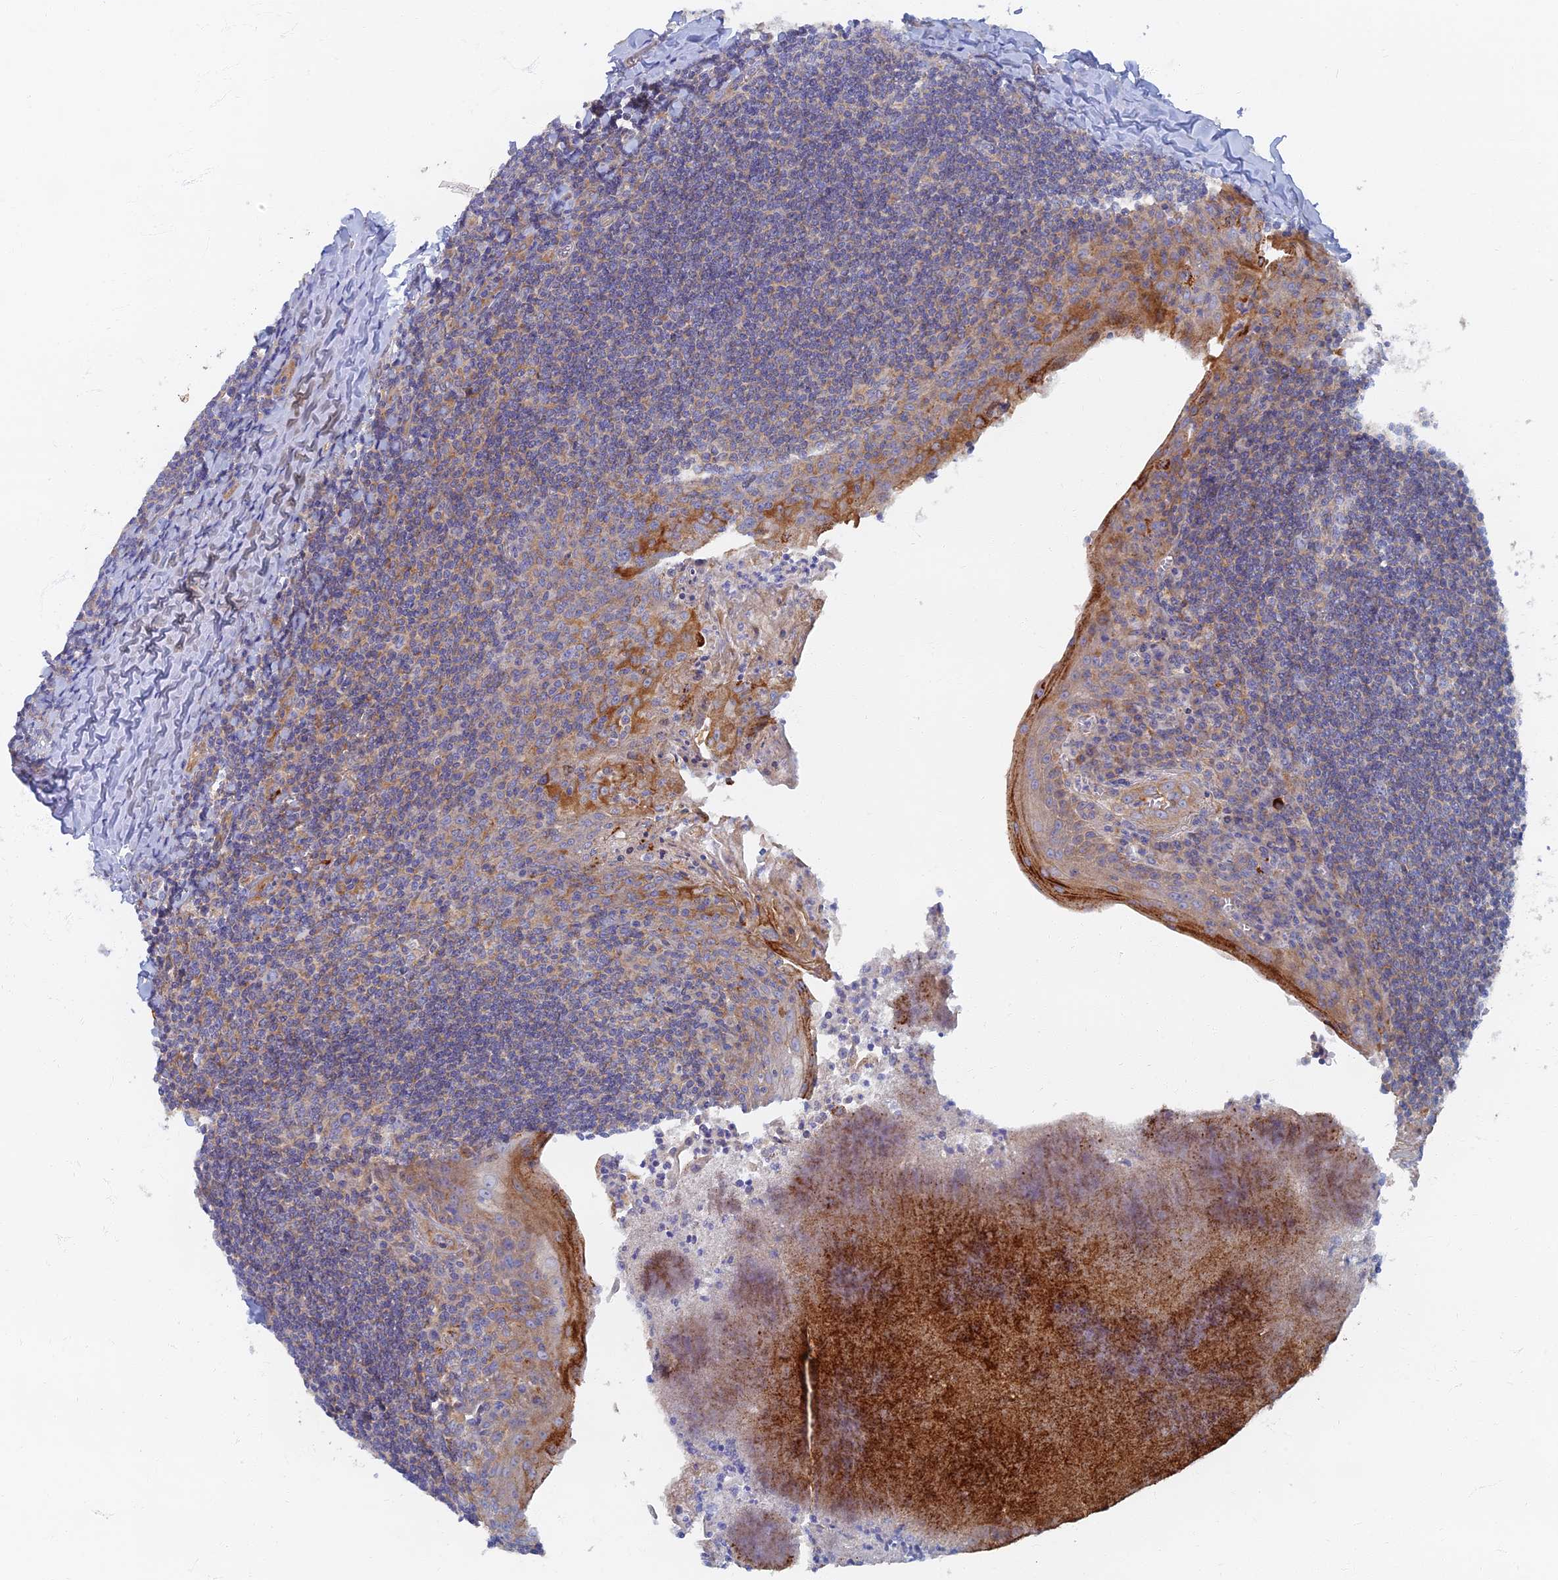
{"staining": {"intensity": "negative", "quantity": "none", "location": "none"}, "tissue": "tonsil", "cell_type": "Germinal center cells", "image_type": "normal", "snomed": [{"axis": "morphology", "description": "Normal tissue, NOS"}, {"axis": "topography", "description": "Tonsil"}], "caption": "Germinal center cells show no significant staining in unremarkable tonsil.", "gene": "TMEM44", "patient": {"sex": "male", "age": 27}}